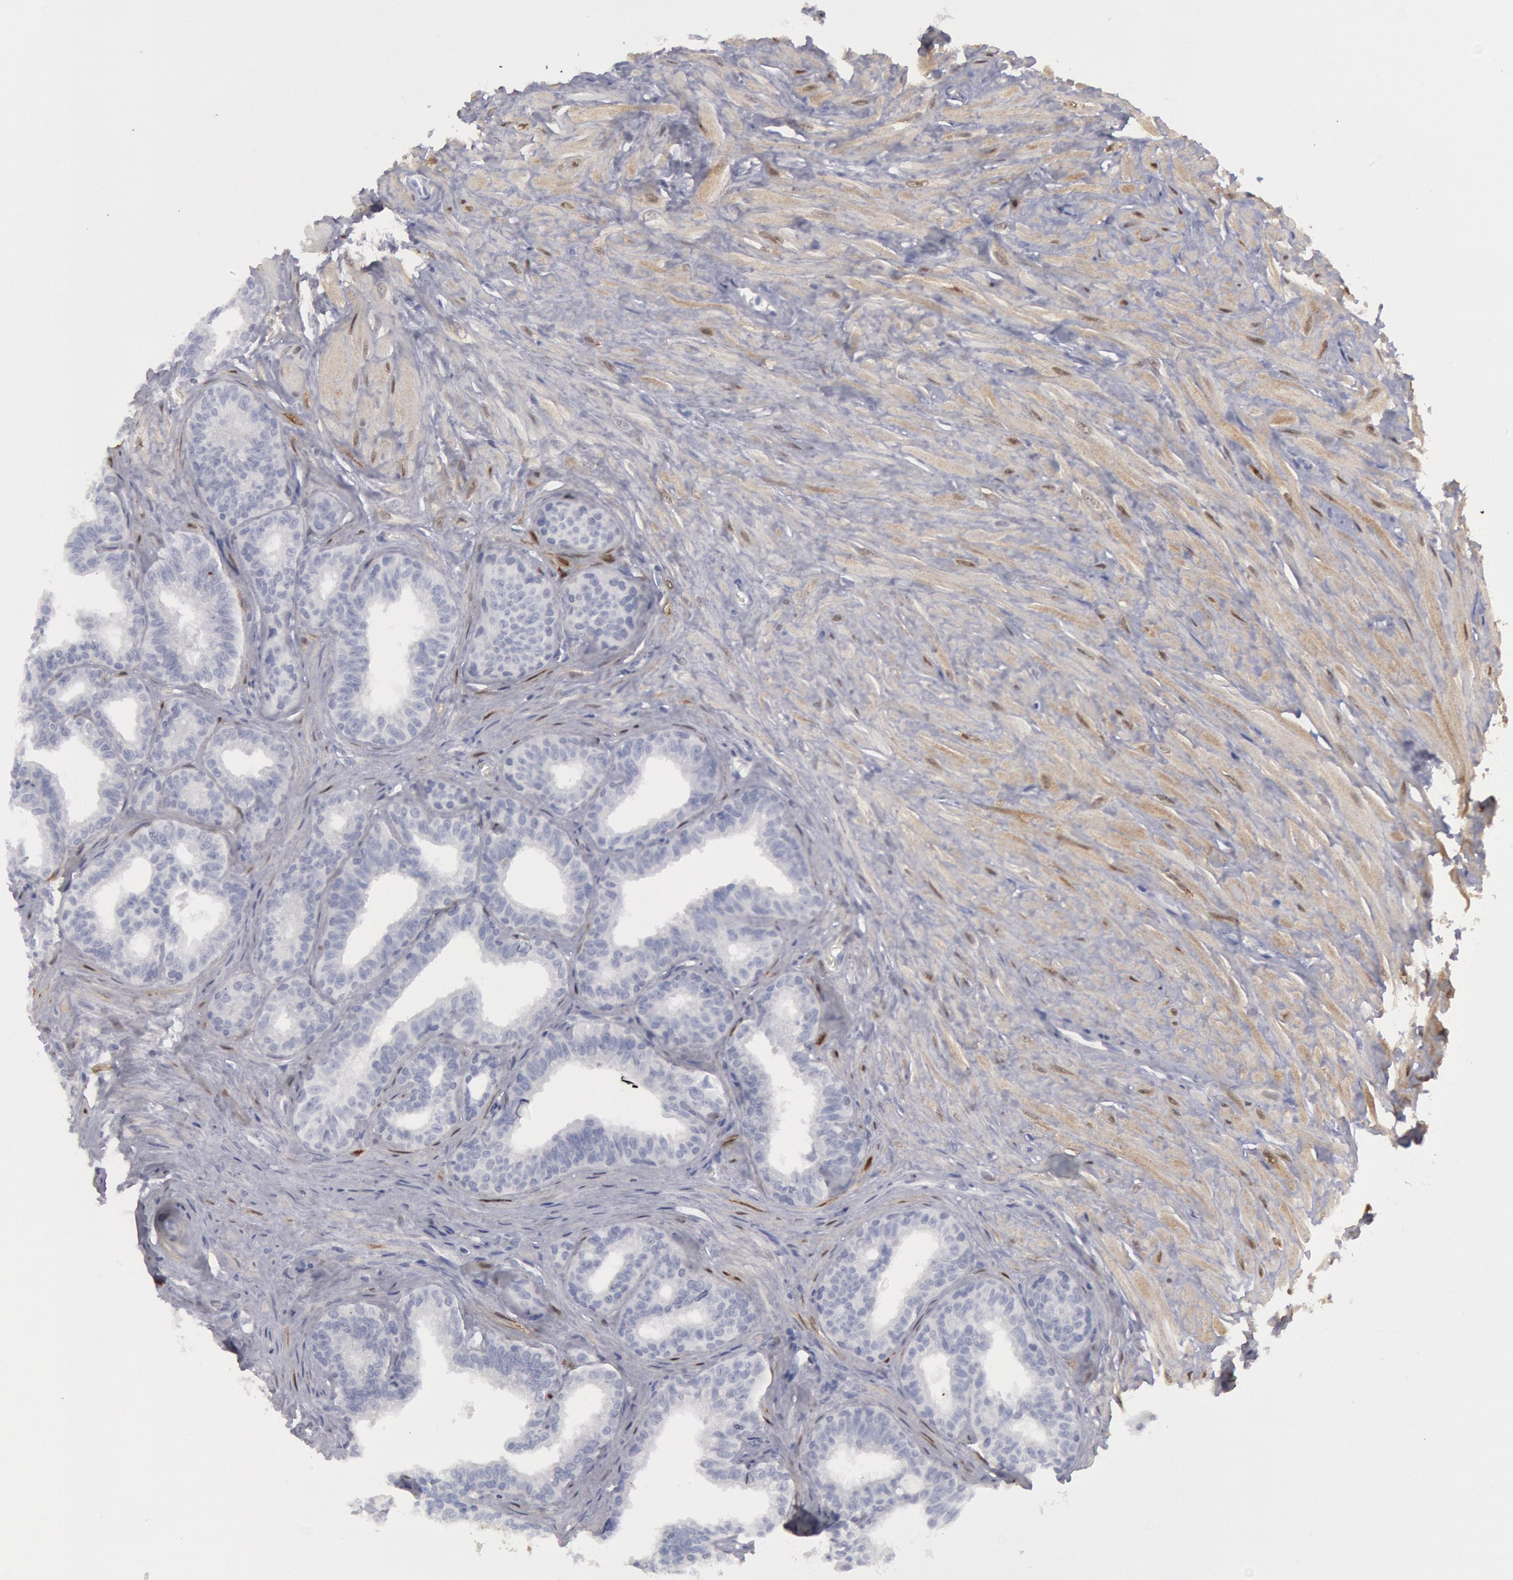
{"staining": {"intensity": "negative", "quantity": "none", "location": "none"}, "tissue": "seminal vesicle", "cell_type": "Glandular cells", "image_type": "normal", "snomed": [{"axis": "morphology", "description": "Normal tissue, NOS"}, {"axis": "topography", "description": "Seminal veicle"}], "caption": "Seminal vesicle was stained to show a protein in brown. There is no significant expression in glandular cells.", "gene": "FHL1", "patient": {"sex": "male", "age": 26}}